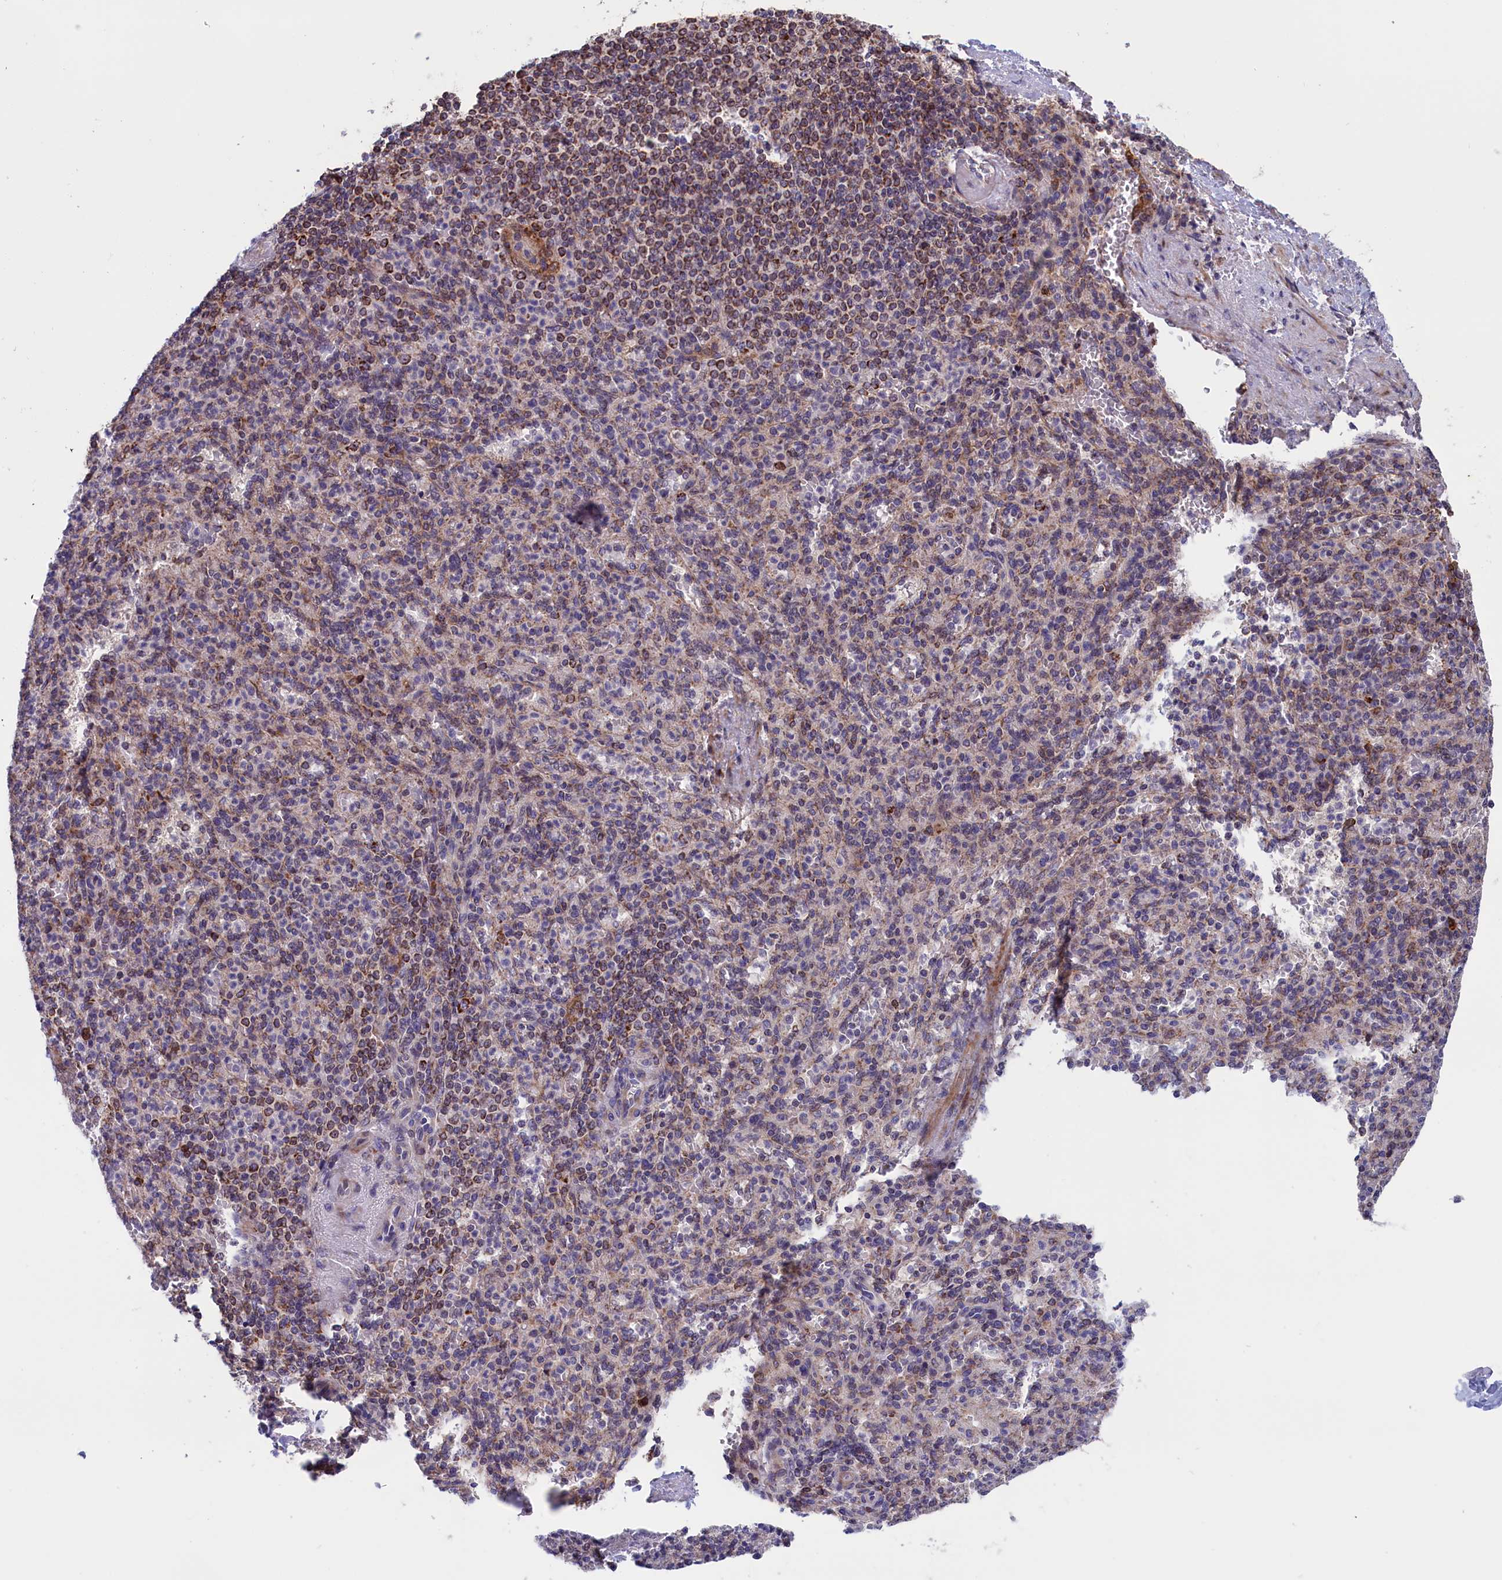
{"staining": {"intensity": "moderate", "quantity": "<25%", "location": "cytoplasmic/membranous"}, "tissue": "spleen", "cell_type": "Cells in red pulp", "image_type": "normal", "snomed": [{"axis": "morphology", "description": "Normal tissue, NOS"}, {"axis": "topography", "description": "Spleen"}], "caption": "IHC image of normal spleen: spleen stained using immunohistochemistry reveals low levels of moderate protein expression localized specifically in the cytoplasmic/membranous of cells in red pulp, appearing as a cytoplasmic/membranous brown color.", "gene": "TIMM44", "patient": {"sex": "female", "age": 74}}